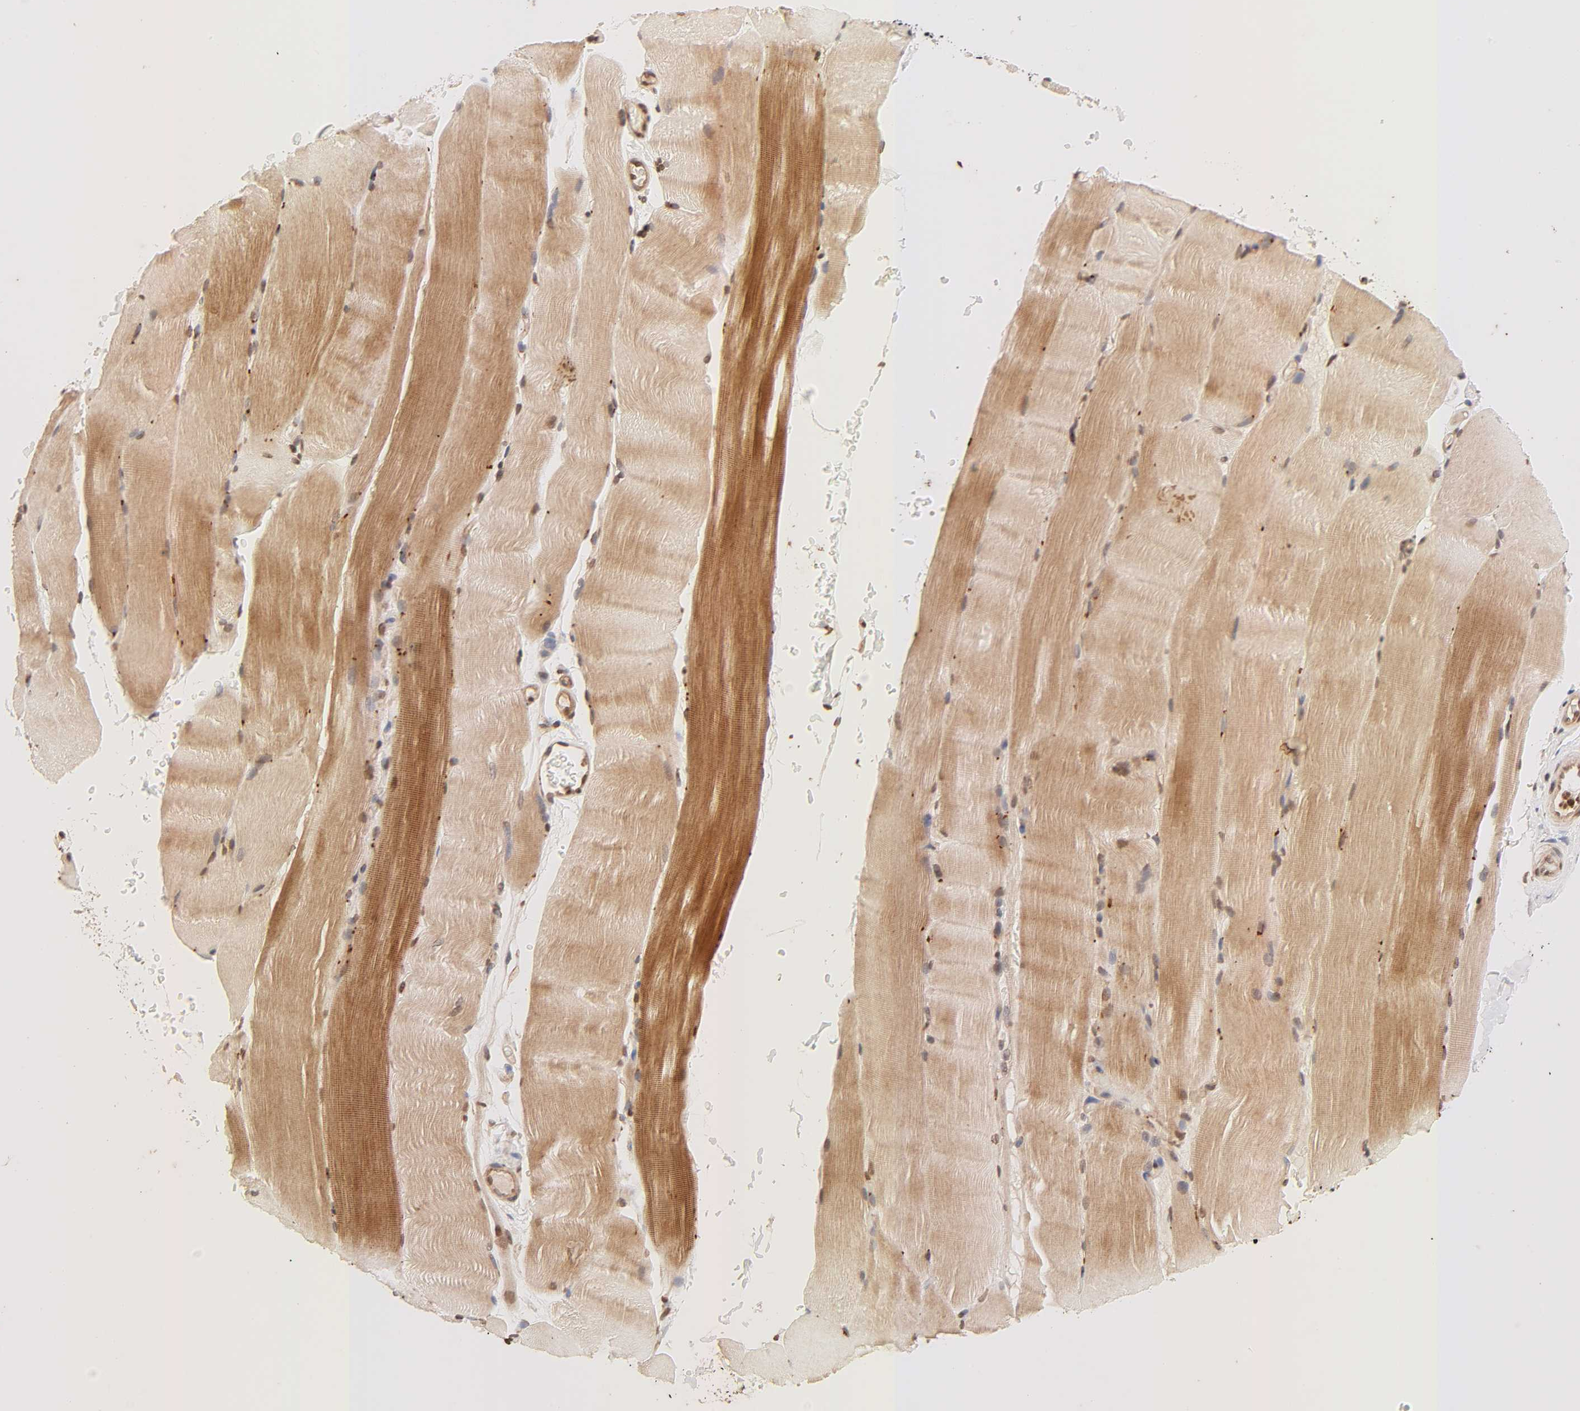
{"staining": {"intensity": "moderate", "quantity": ">75%", "location": "cytoplasmic/membranous,nuclear"}, "tissue": "skeletal muscle", "cell_type": "Myocytes", "image_type": "normal", "snomed": [{"axis": "morphology", "description": "Normal tissue, NOS"}, {"axis": "topography", "description": "Skeletal muscle"}, {"axis": "topography", "description": "Parathyroid gland"}], "caption": "A high-resolution image shows immunohistochemistry staining of normal skeletal muscle, which demonstrates moderate cytoplasmic/membranous,nuclear expression in about >75% of myocytes. (Brightfield microscopy of DAB IHC at high magnification).", "gene": "TBL1X", "patient": {"sex": "female", "age": 37}}